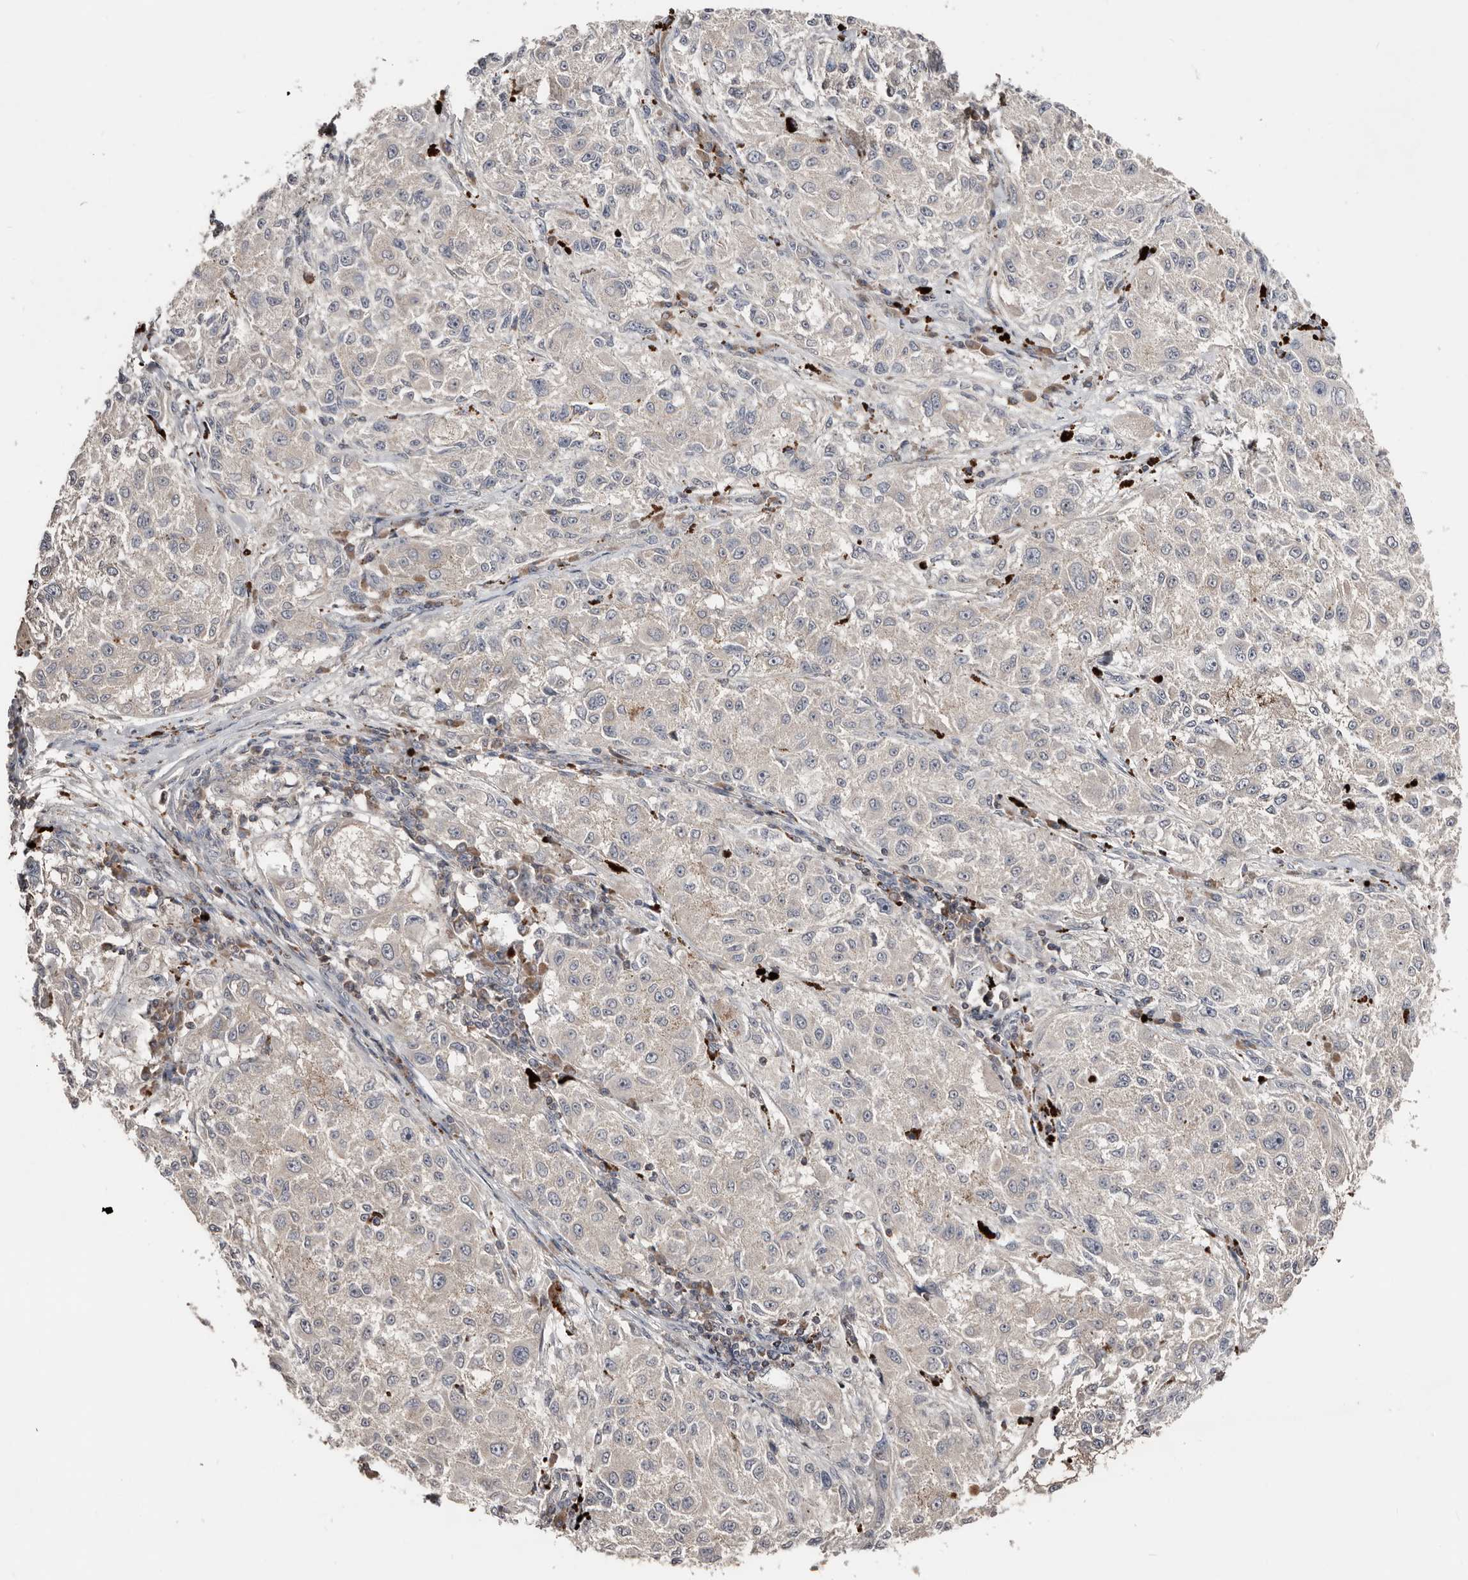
{"staining": {"intensity": "negative", "quantity": "none", "location": "none"}, "tissue": "melanoma", "cell_type": "Tumor cells", "image_type": "cancer", "snomed": [{"axis": "morphology", "description": "Necrosis, NOS"}, {"axis": "morphology", "description": "Malignant melanoma, NOS"}, {"axis": "topography", "description": "Skin"}], "caption": "Melanoma was stained to show a protein in brown. There is no significant staining in tumor cells.", "gene": "SLC39A2", "patient": {"sex": "female", "age": 87}}